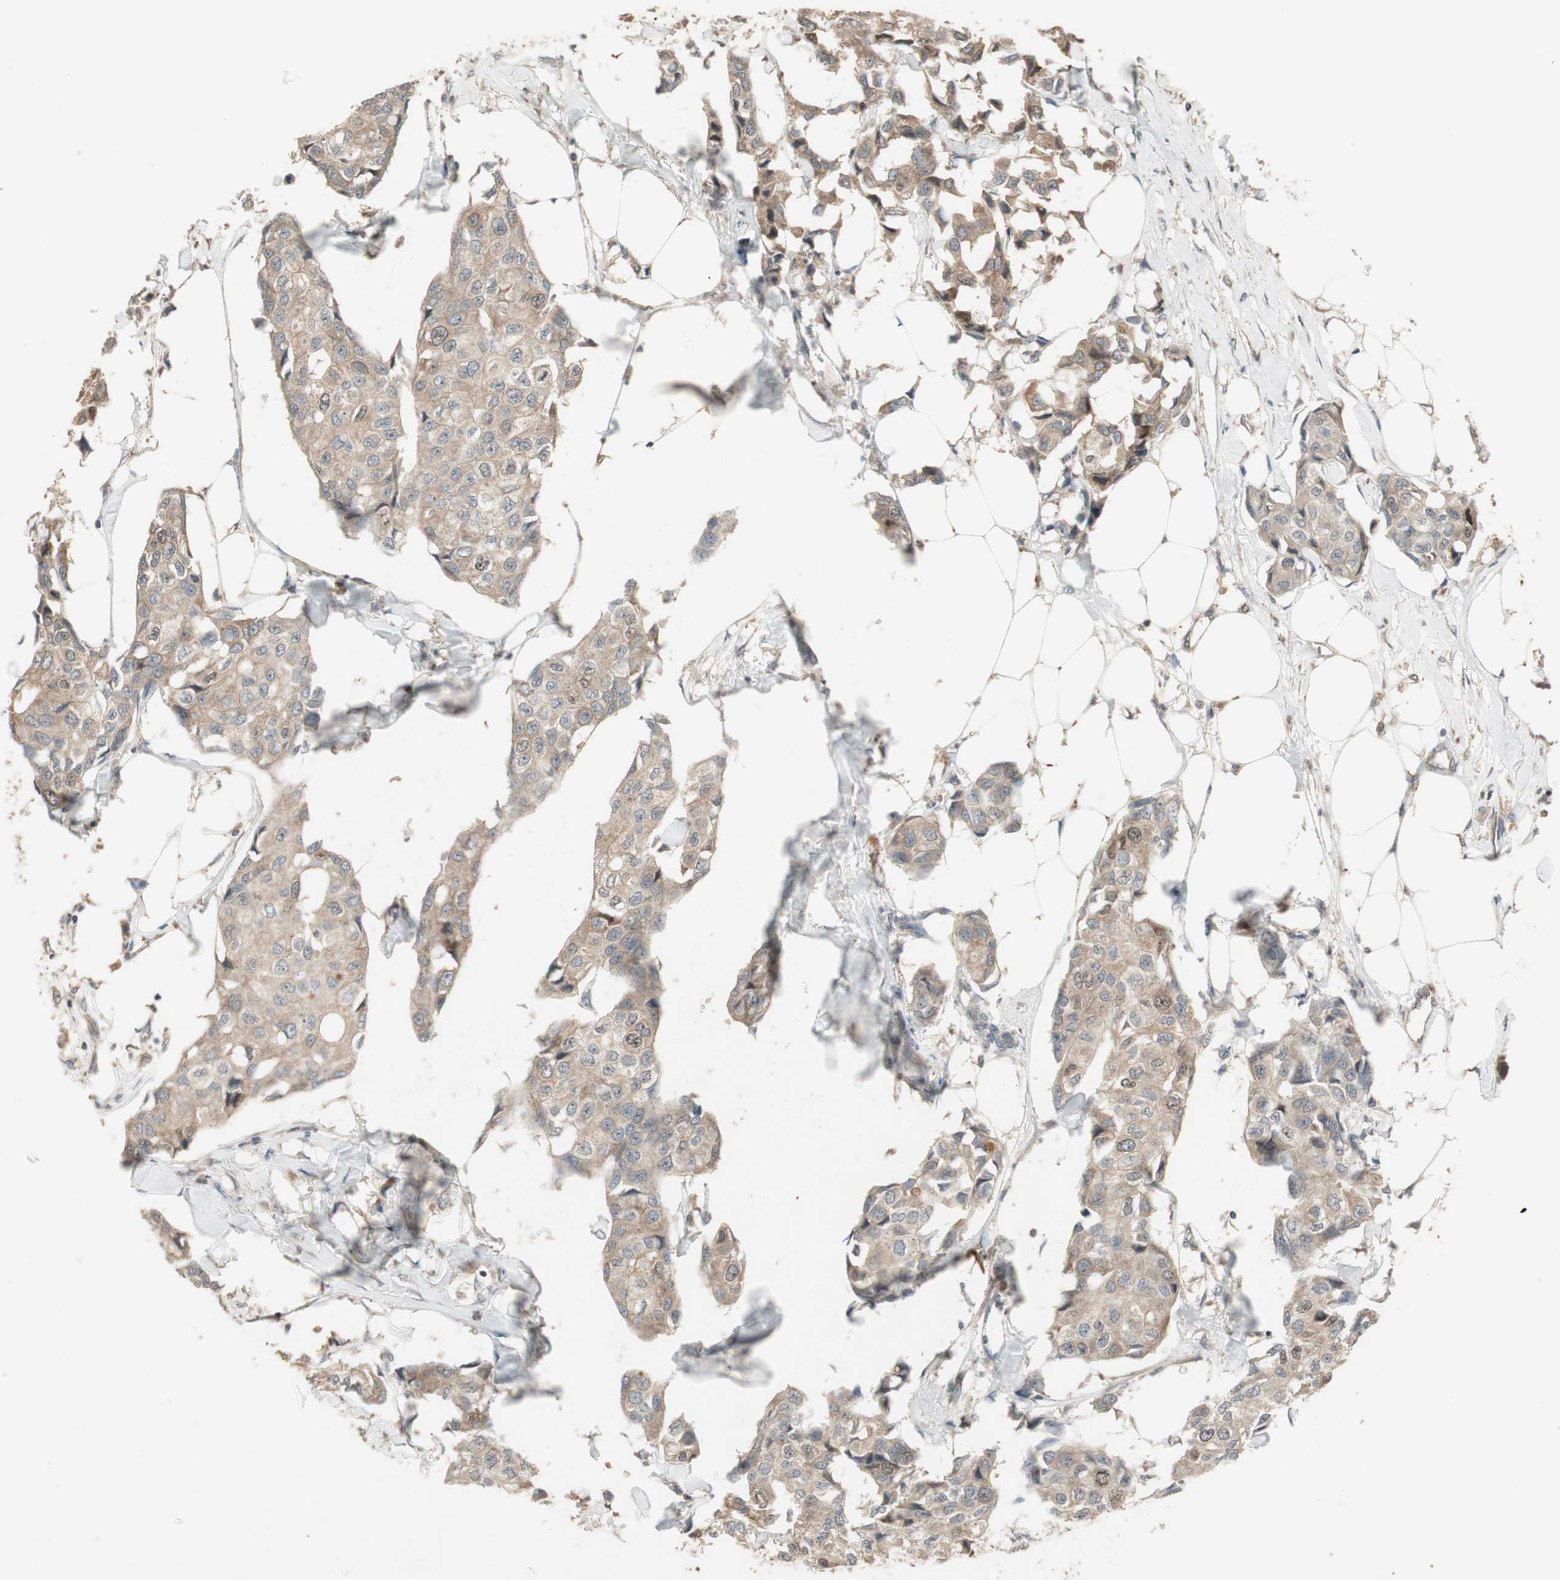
{"staining": {"intensity": "weak", "quantity": ">75%", "location": "cytoplasmic/membranous"}, "tissue": "breast cancer", "cell_type": "Tumor cells", "image_type": "cancer", "snomed": [{"axis": "morphology", "description": "Duct carcinoma"}, {"axis": "topography", "description": "Breast"}], "caption": "This micrograph demonstrates IHC staining of breast cancer (infiltrating ductal carcinoma), with low weak cytoplasmic/membranous expression in approximately >75% of tumor cells.", "gene": "ATP6AP2", "patient": {"sex": "female", "age": 80}}